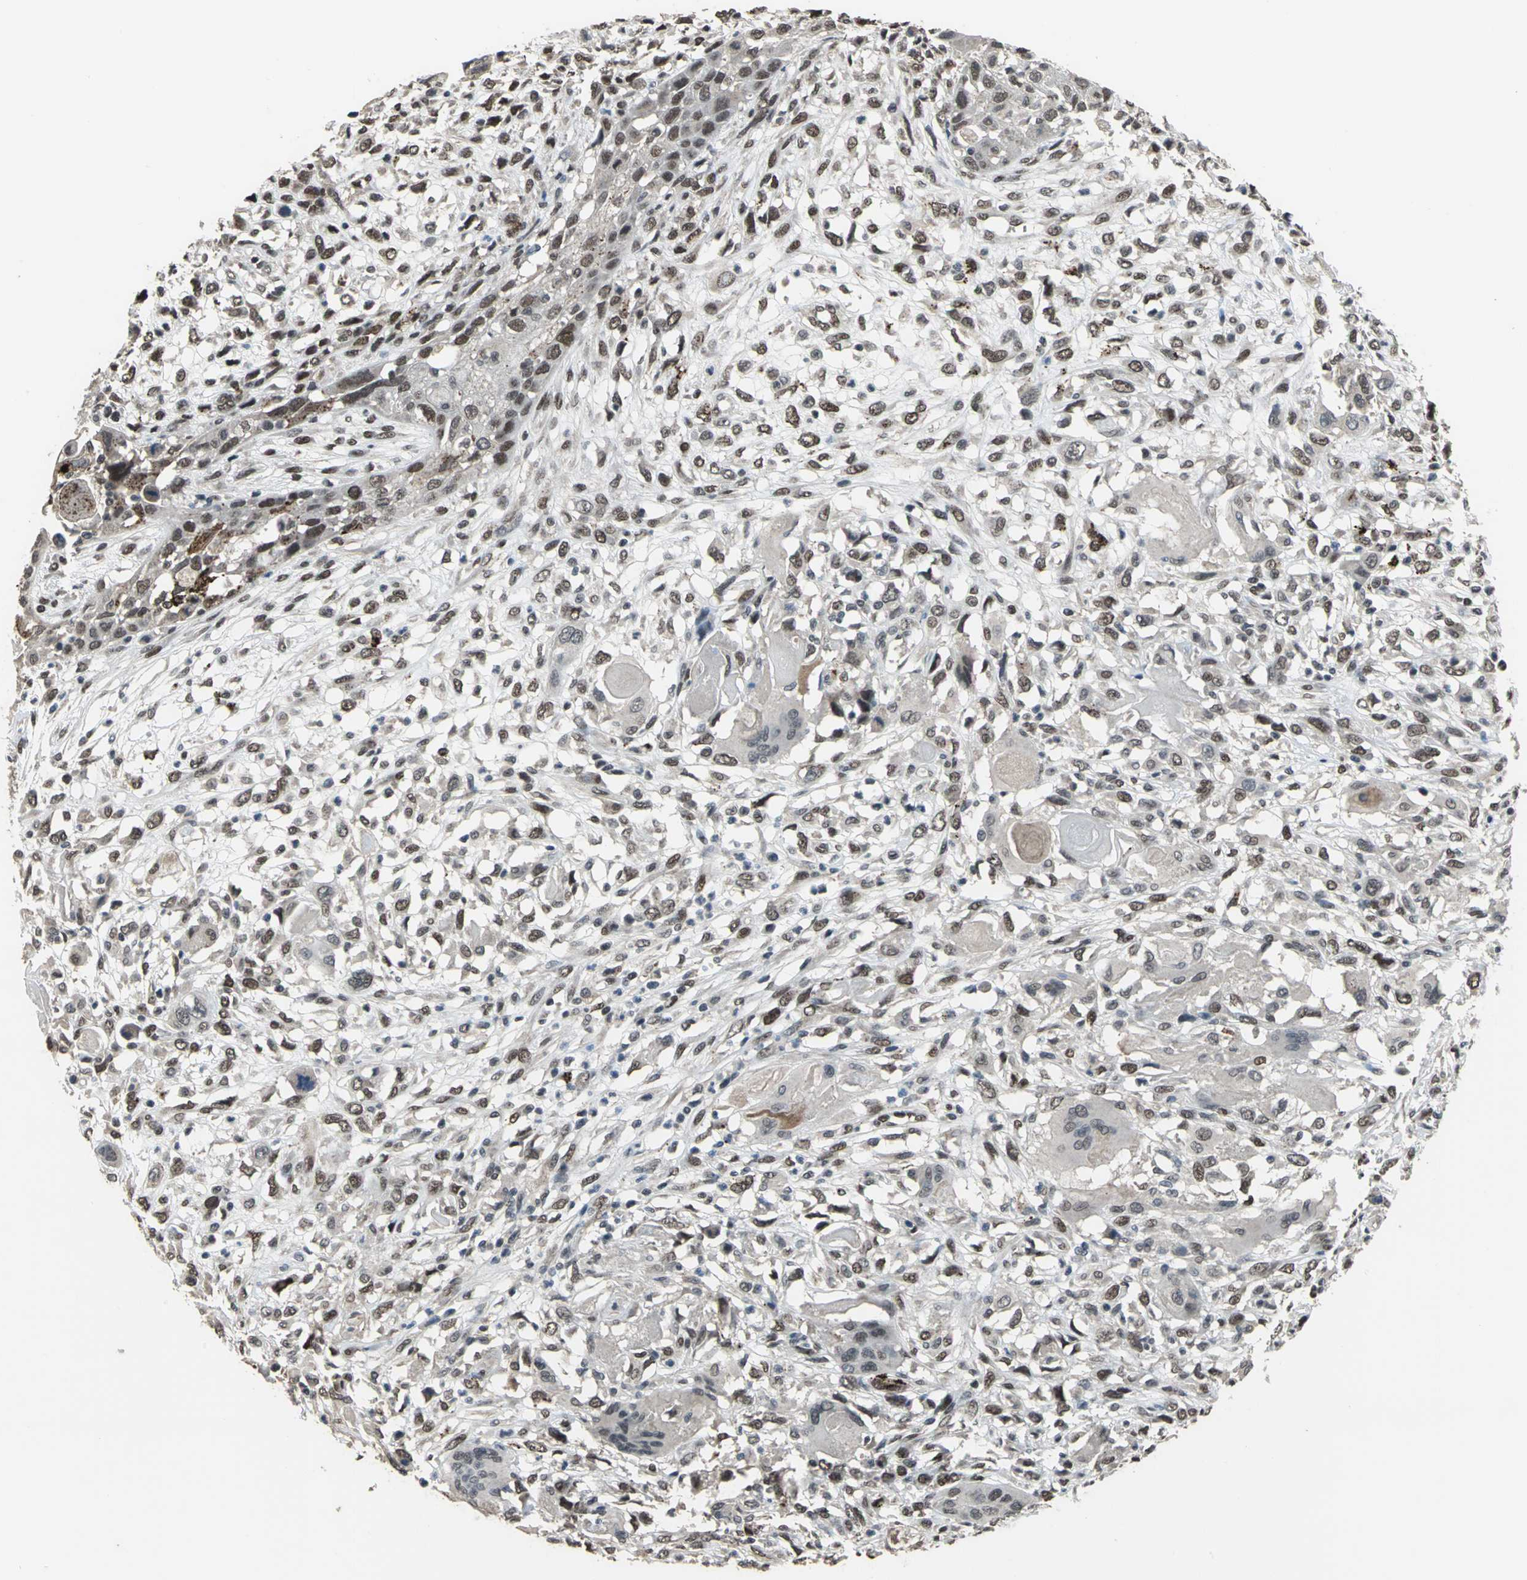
{"staining": {"intensity": "moderate", "quantity": "25%-75%", "location": "nuclear"}, "tissue": "head and neck cancer", "cell_type": "Tumor cells", "image_type": "cancer", "snomed": [{"axis": "morphology", "description": "Neoplasm, malignant, NOS"}, {"axis": "topography", "description": "Salivary gland"}, {"axis": "topography", "description": "Head-Neck"}], "caption": "Immunohistochemical staining of head and neck cancer (malignant neoplasm) shows medium levels of moderate nuclear staining in approximately 25%-75% of tumor cells.", "gene": "ELF2", "patient": {"sex": "male", "age": 43}}